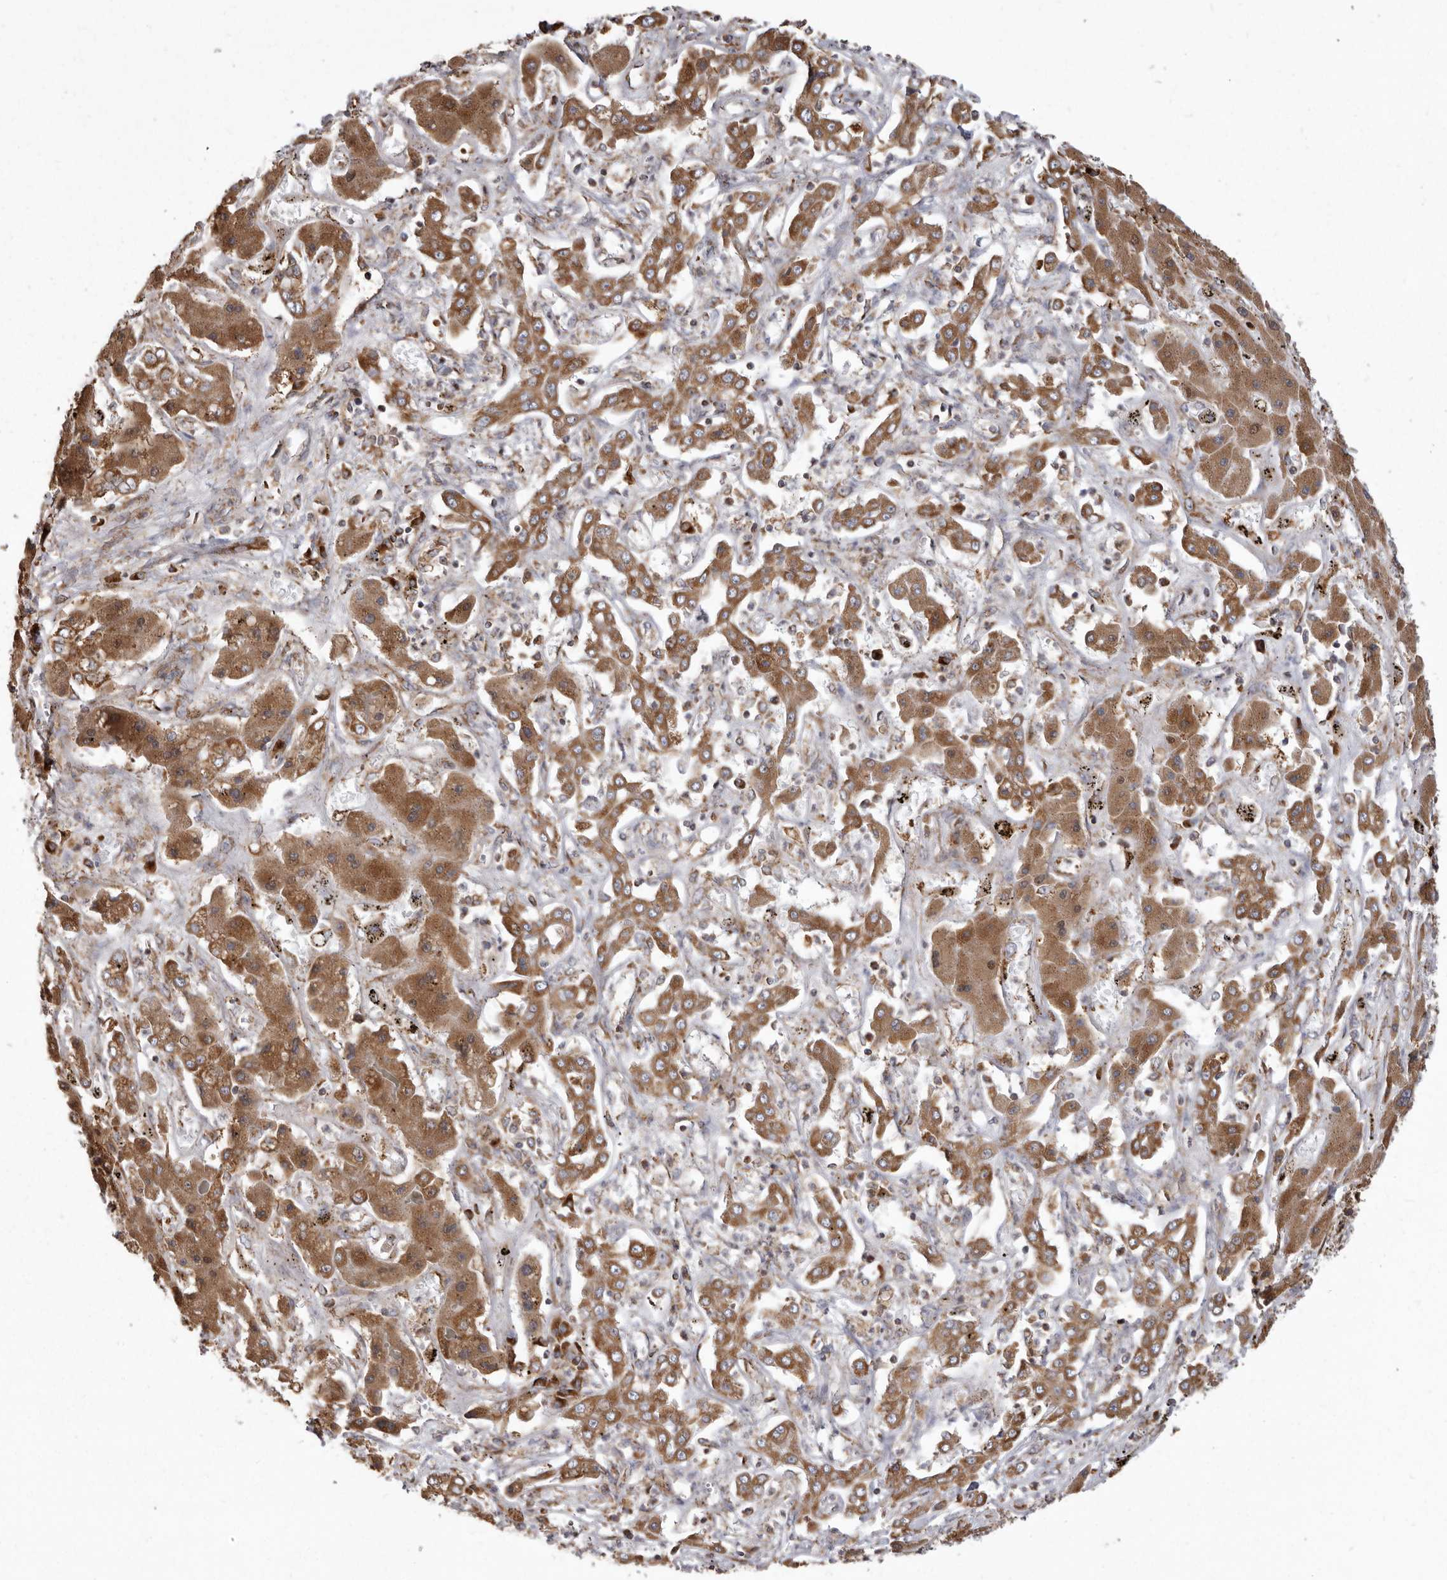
{"staining": {"intensity": "moderate", "quantity": ">75%", "location": "cytoplasmic/membranous"}, "tissue": "liver cancer", "cell_type": "Tumor cells", "image_type": "cancer", "snomed": [{"axis": "morphology", "description": "Cholangiocarcinoma"}, {"axis": "topography", "description": "Liver"}], "caption": "Immunohistochemistry staining of cholangiocarcinoma (liver), which displays medium levels of moderate cytoplasmic/membranous staining in approximately >75% of tumor cells indicating moderate cytoplasmic/membranous protein expression. The staining was performed using DAB (brown) for protein detection and nuclei were counterstained in hematoxylin (blue).", "gene": "CDK5RAP3", "patient": {"sex": "male", "age": 67}}